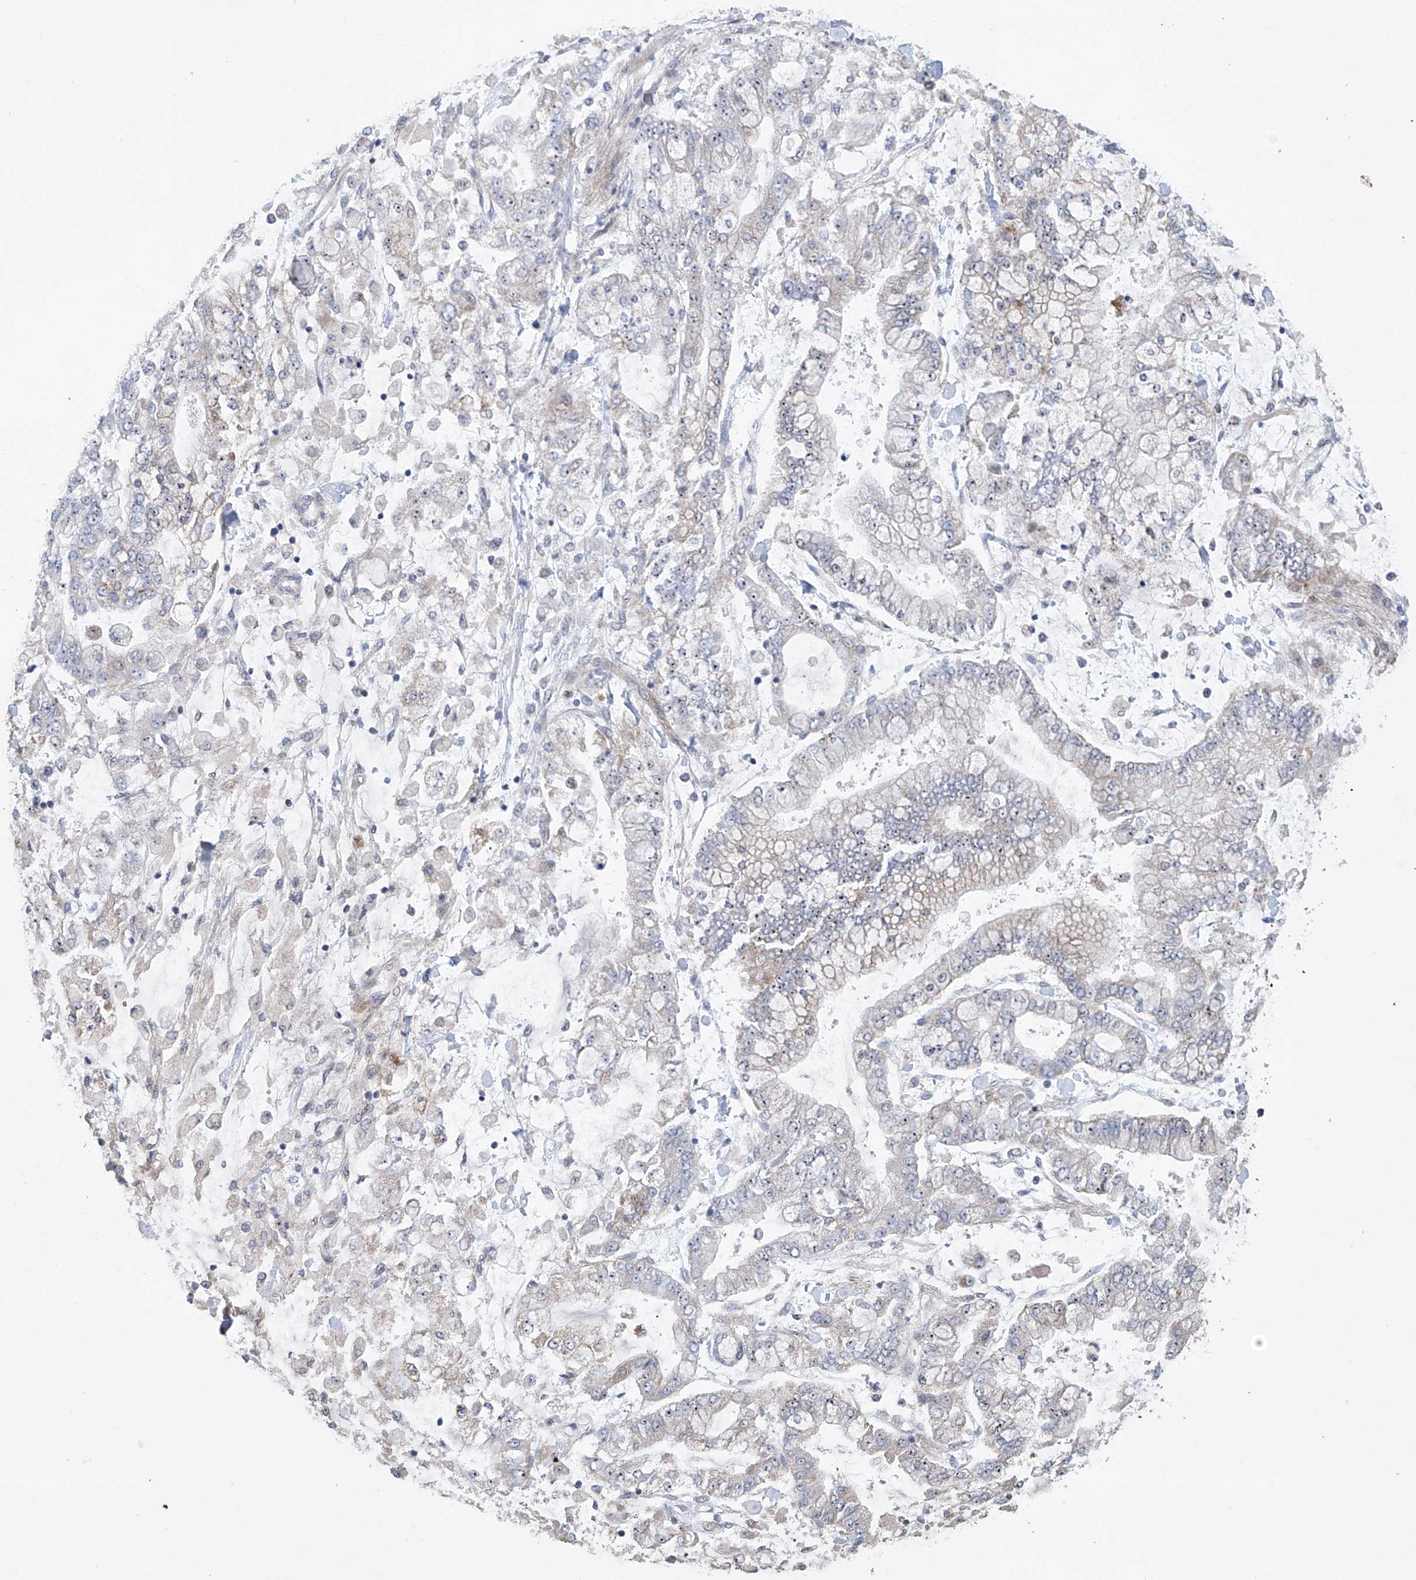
{"staining": {"intensity": "negative", "quantity": "none", "location": "none"}, "tissue": "stomach cancer", "cell_type": "Tumor cells", "image_type": "cancer", "snomed": [{"axis": "morphology", "description": "Normal tissue, NOS"}, {"axis": "morphology", "description": "Adenocarcinoma, NOS"}, {"axis": "topography", "description": "Stomach, upper"}, {"axis": "topography", "description": "Stomach"}], "caption": "Immunohistochemical staining of stomach cancer (adenocarcinoma) demonstrates no significant positivity in tumor cells.", "gene": "KLC4", "patient": {"sex": "male", "age": 76}}